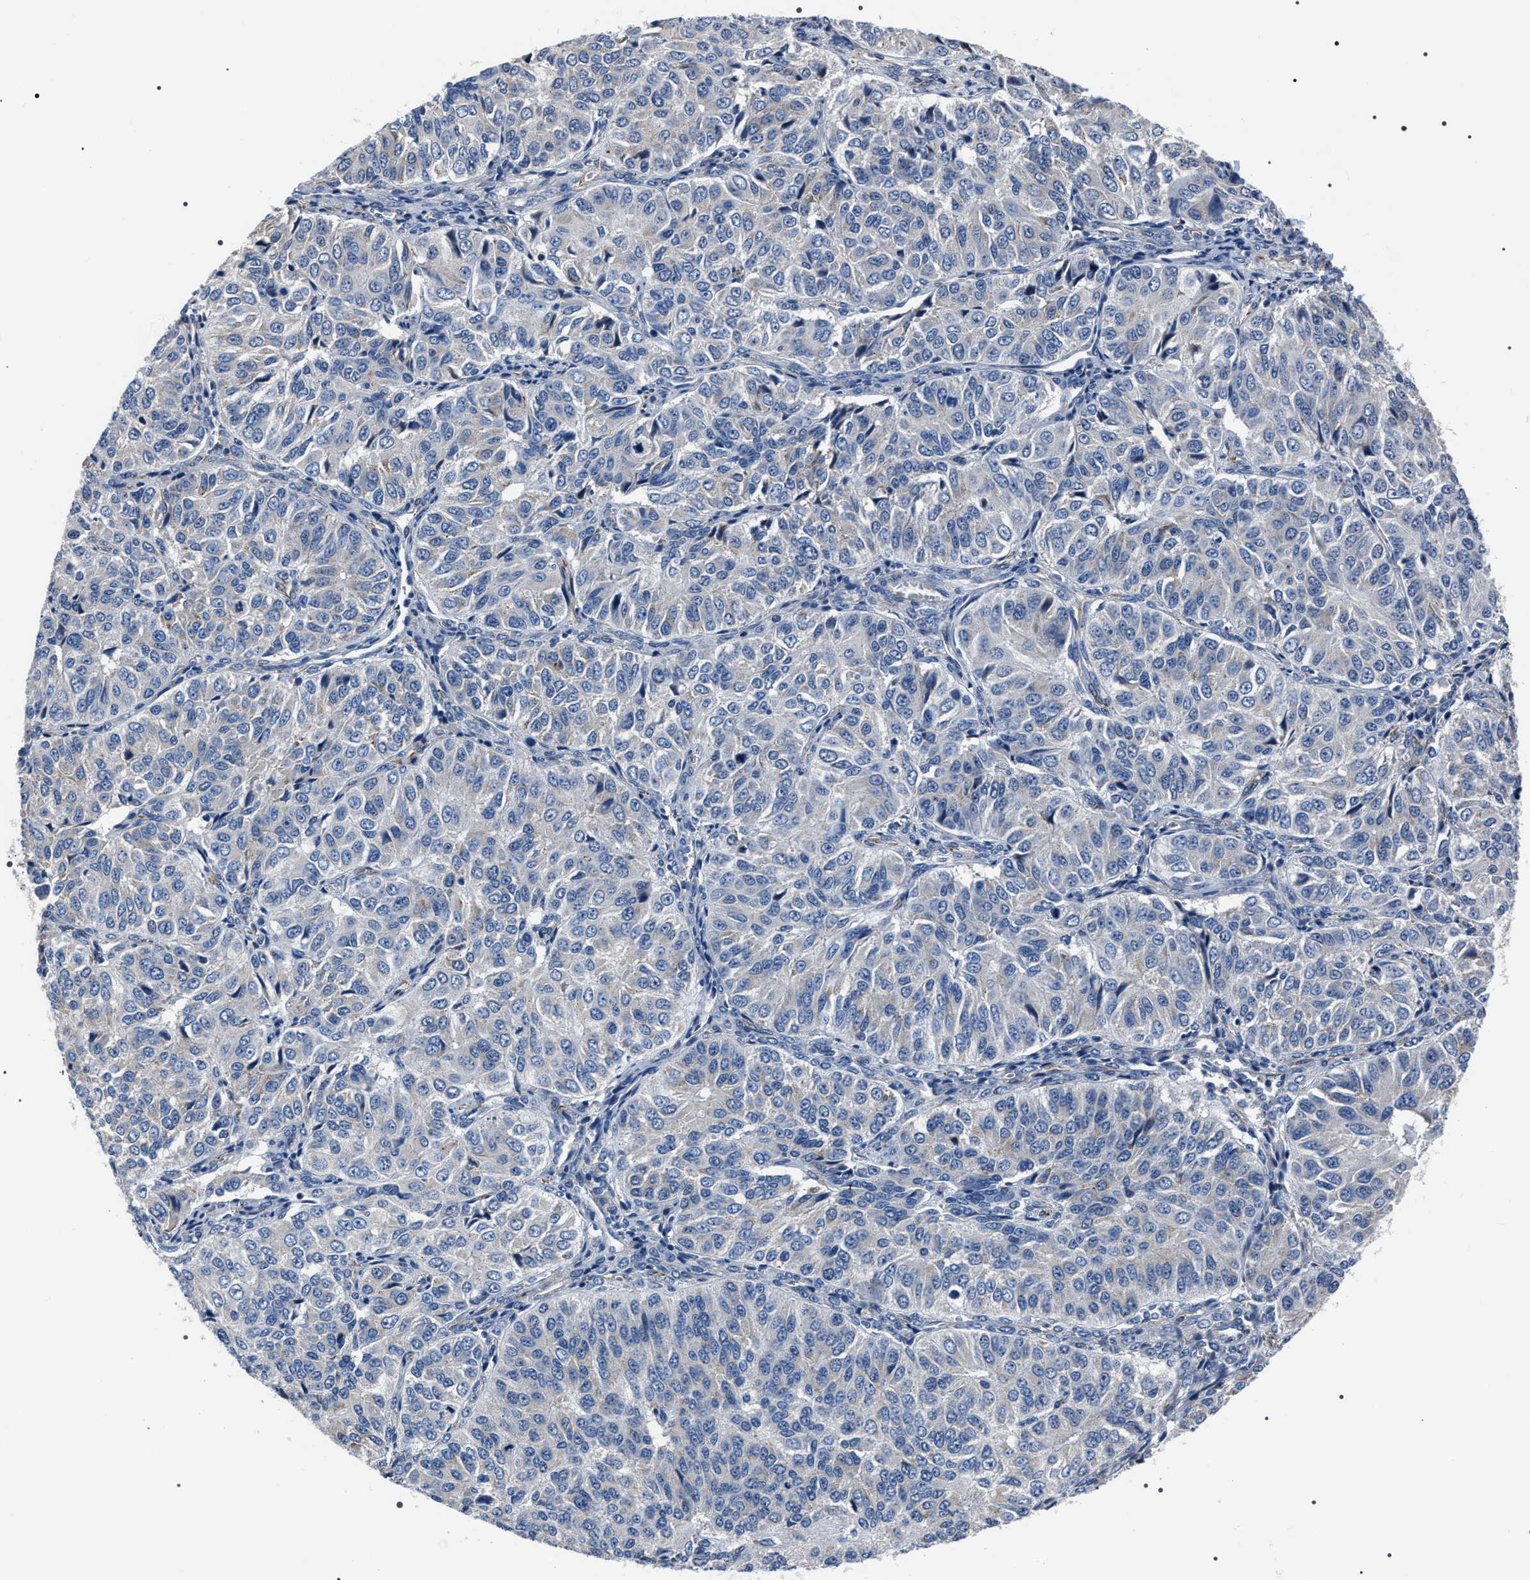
{"staining": {"intensity": "negative", "quantity": "none", "location": "none"}, "tissue": "ovarian cancer", "cell_type": "Tumor cells", "image_type": "cancer", "snomed": [{"axis": "morphology", "description": "Carcinoma, endometroid"}, {"axis": "topography", "description": "Ovary"}], "caption": "High magnification brightfield microscopy of ovarian endometroid carcinoma stained with DAB (brown) and counterstained with hematoxylin (blue): tumor cells show no significant positivity.", "gene": "PKD1L1", "patient": {"sex": "female", "age": 51}}